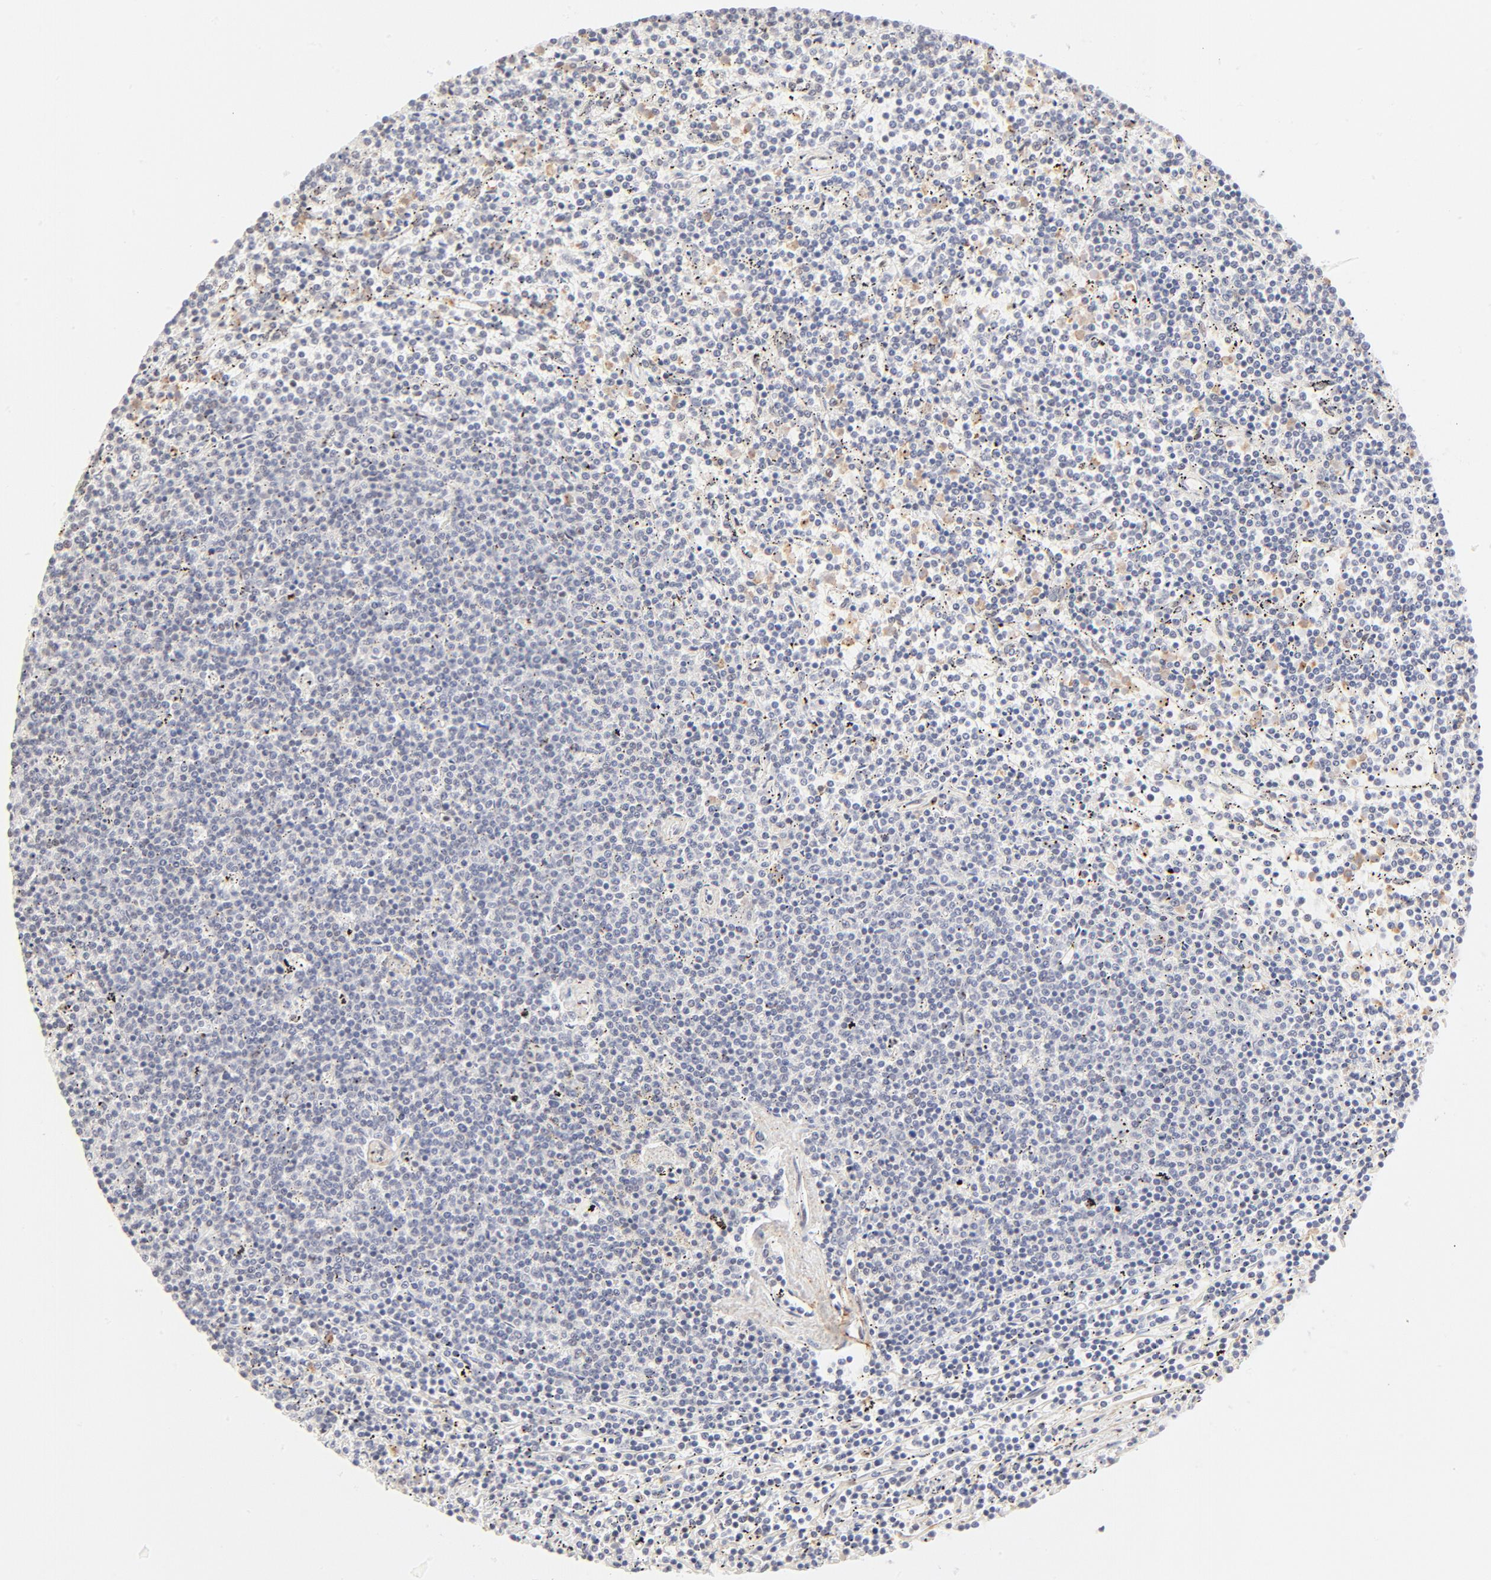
{"staining": {"intensity": "negative", "quantity": "none", "location": "none"}, "tissue": "lymphoma", "cell_type": "Tumor cells", "image_type": "cancer", "snomed": [{"axis": "morphology", "description": "Malignant lymphoma, non-Hodgkin's type, Low grade"}, {"axis": "topography", "description": "Spleen"}], "caption": "This is an immunohistochemistry (IHC) micrograph of malignant lymphoma, non-Hodgkin's type (low-grade). There is no staining in tumor cells.", "gene": "PBX1", "patient": {"sex": "female", "age": 50}}